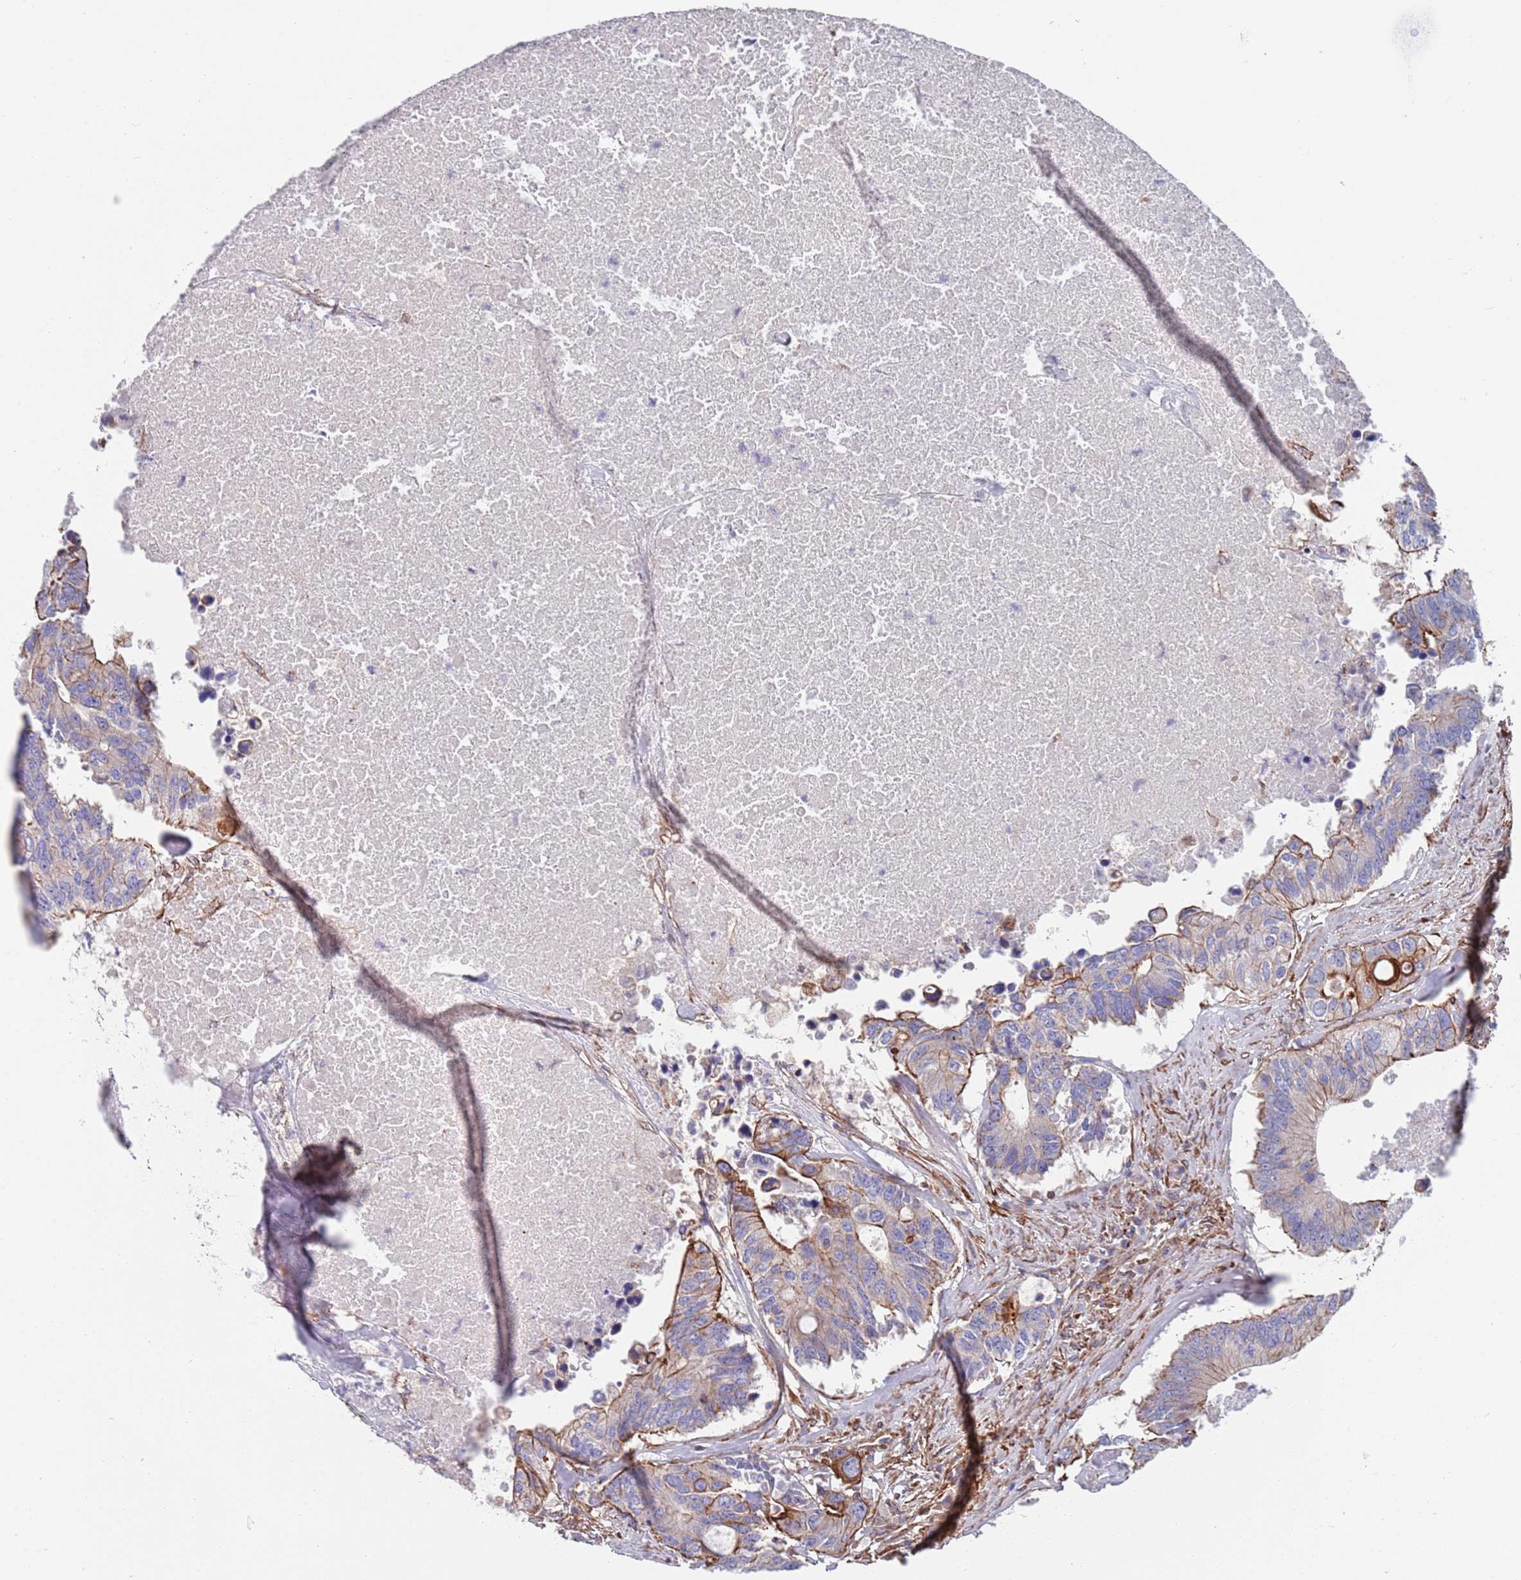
{"staining": {"intensity": "moderate", "quantity": "<25%", "location": "cytoplasmic/membranous"}, "tissue": "colorectal cancer", "cell_type": "Tumor cells", "image_type": "cancer", "snomed": [{"axis": "morphology", "description": "Adenocarcinoma, NOS"}, {"axis": "topography", "description": "Colon"}], "caption": "Tumor cells display moderate cytoplasmic/membranous positivity in about <25% of cells in colorectal cancer. The staining was performed using DAB to visualize the protein expression in brown, while the nuclei were stained in blue with hematoxylin (Magnification: 20x).", "gene": "JAKMIP2", "patient": {"sex": "male", "age": 71}}